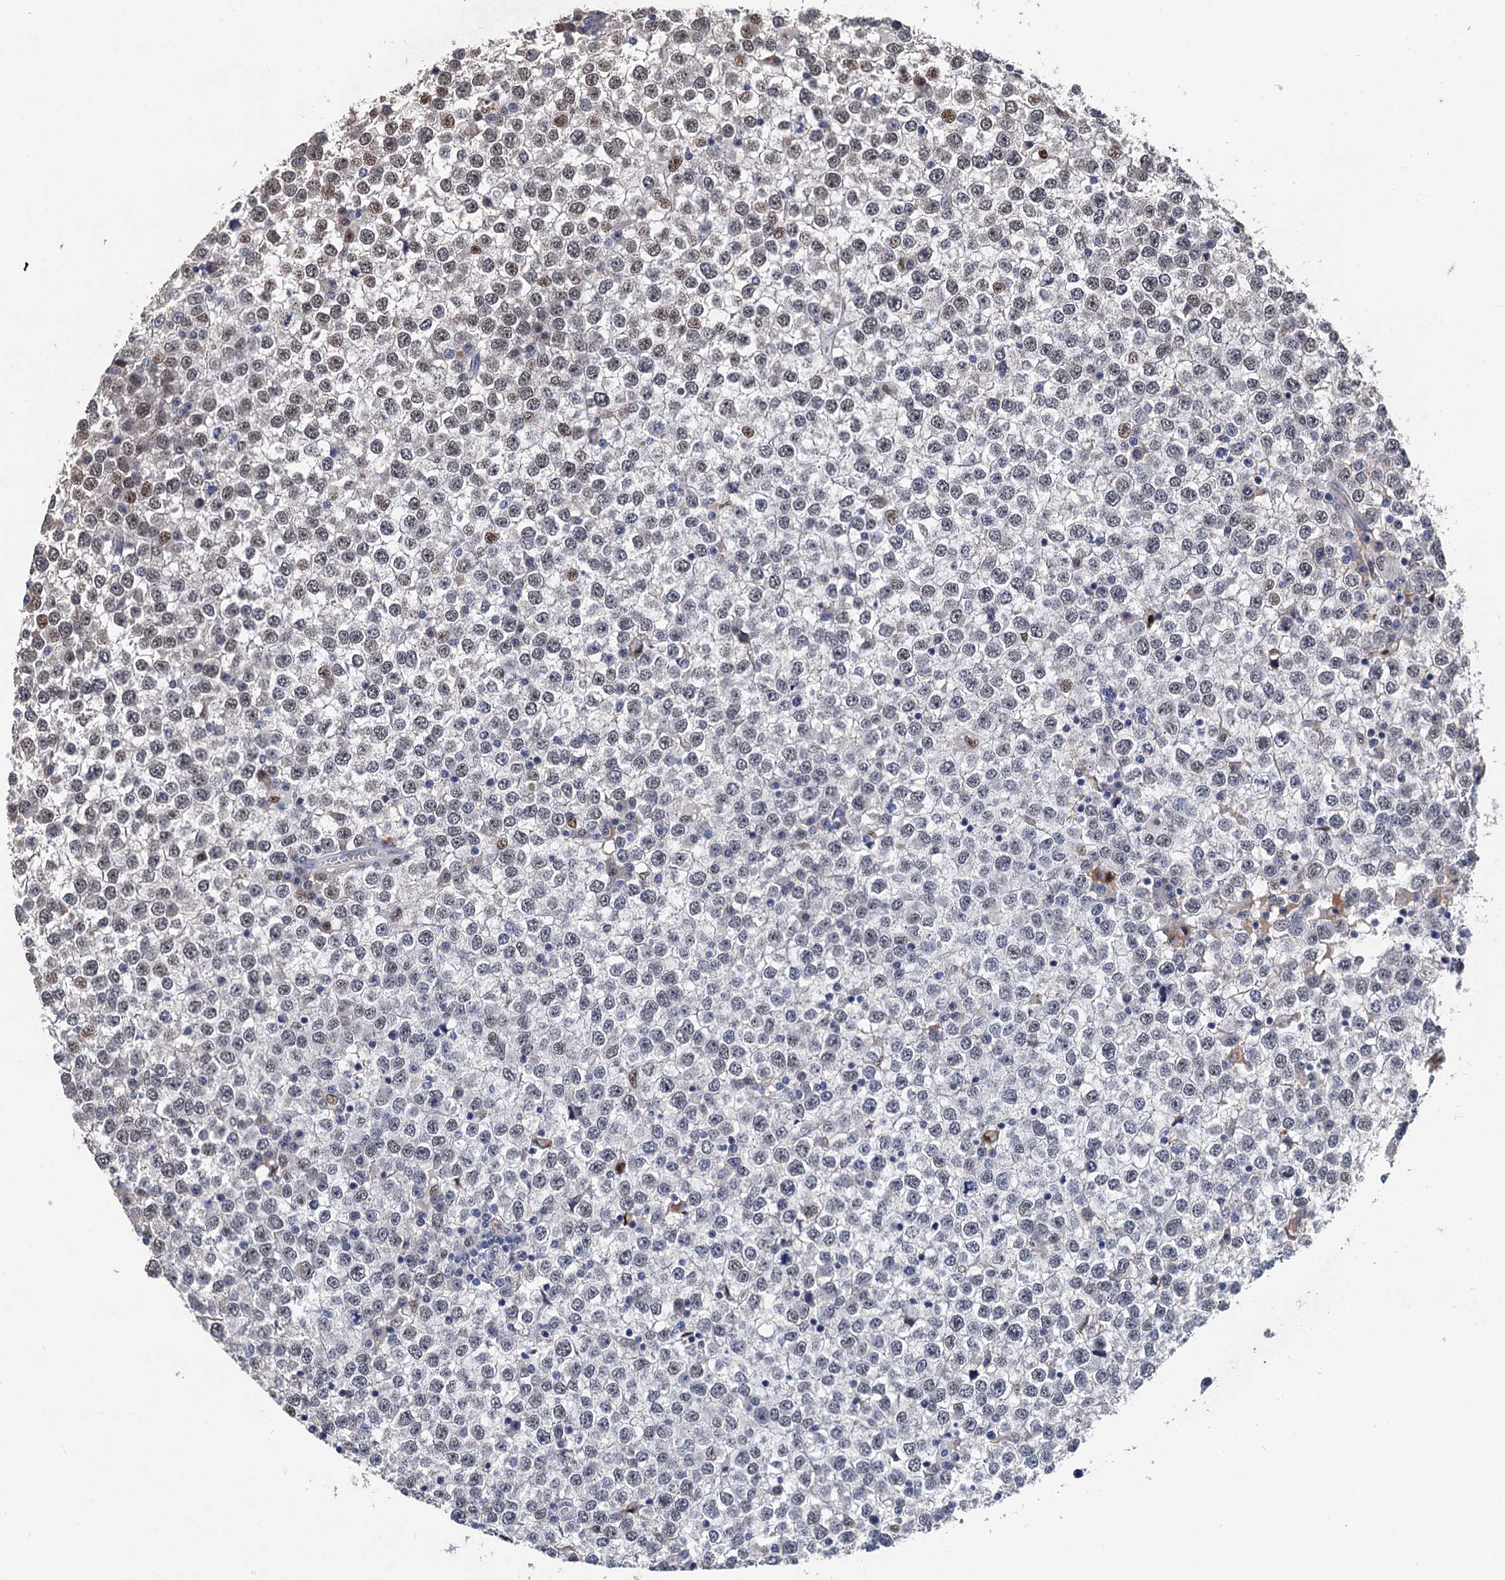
{"staining": {"intensity": "weak", "quantity": "25%-75%", "location": "nuclear"}, "tissue": "testis cancer", "cell_type": "Tumor cells", "image_type": "cancer", "snomed": [{"axis": "morphology", "description": "Seminoma, NOS"}, {"axis": "topography", "description": "Testis"}], "caption": "Human testis seminoma stained with a brown dye shows weak nuclear positive staining in approximately 25%-75% of tumor cells.", "gene": "TSEN34", "patient": {"sex": "male", "age": 65}}